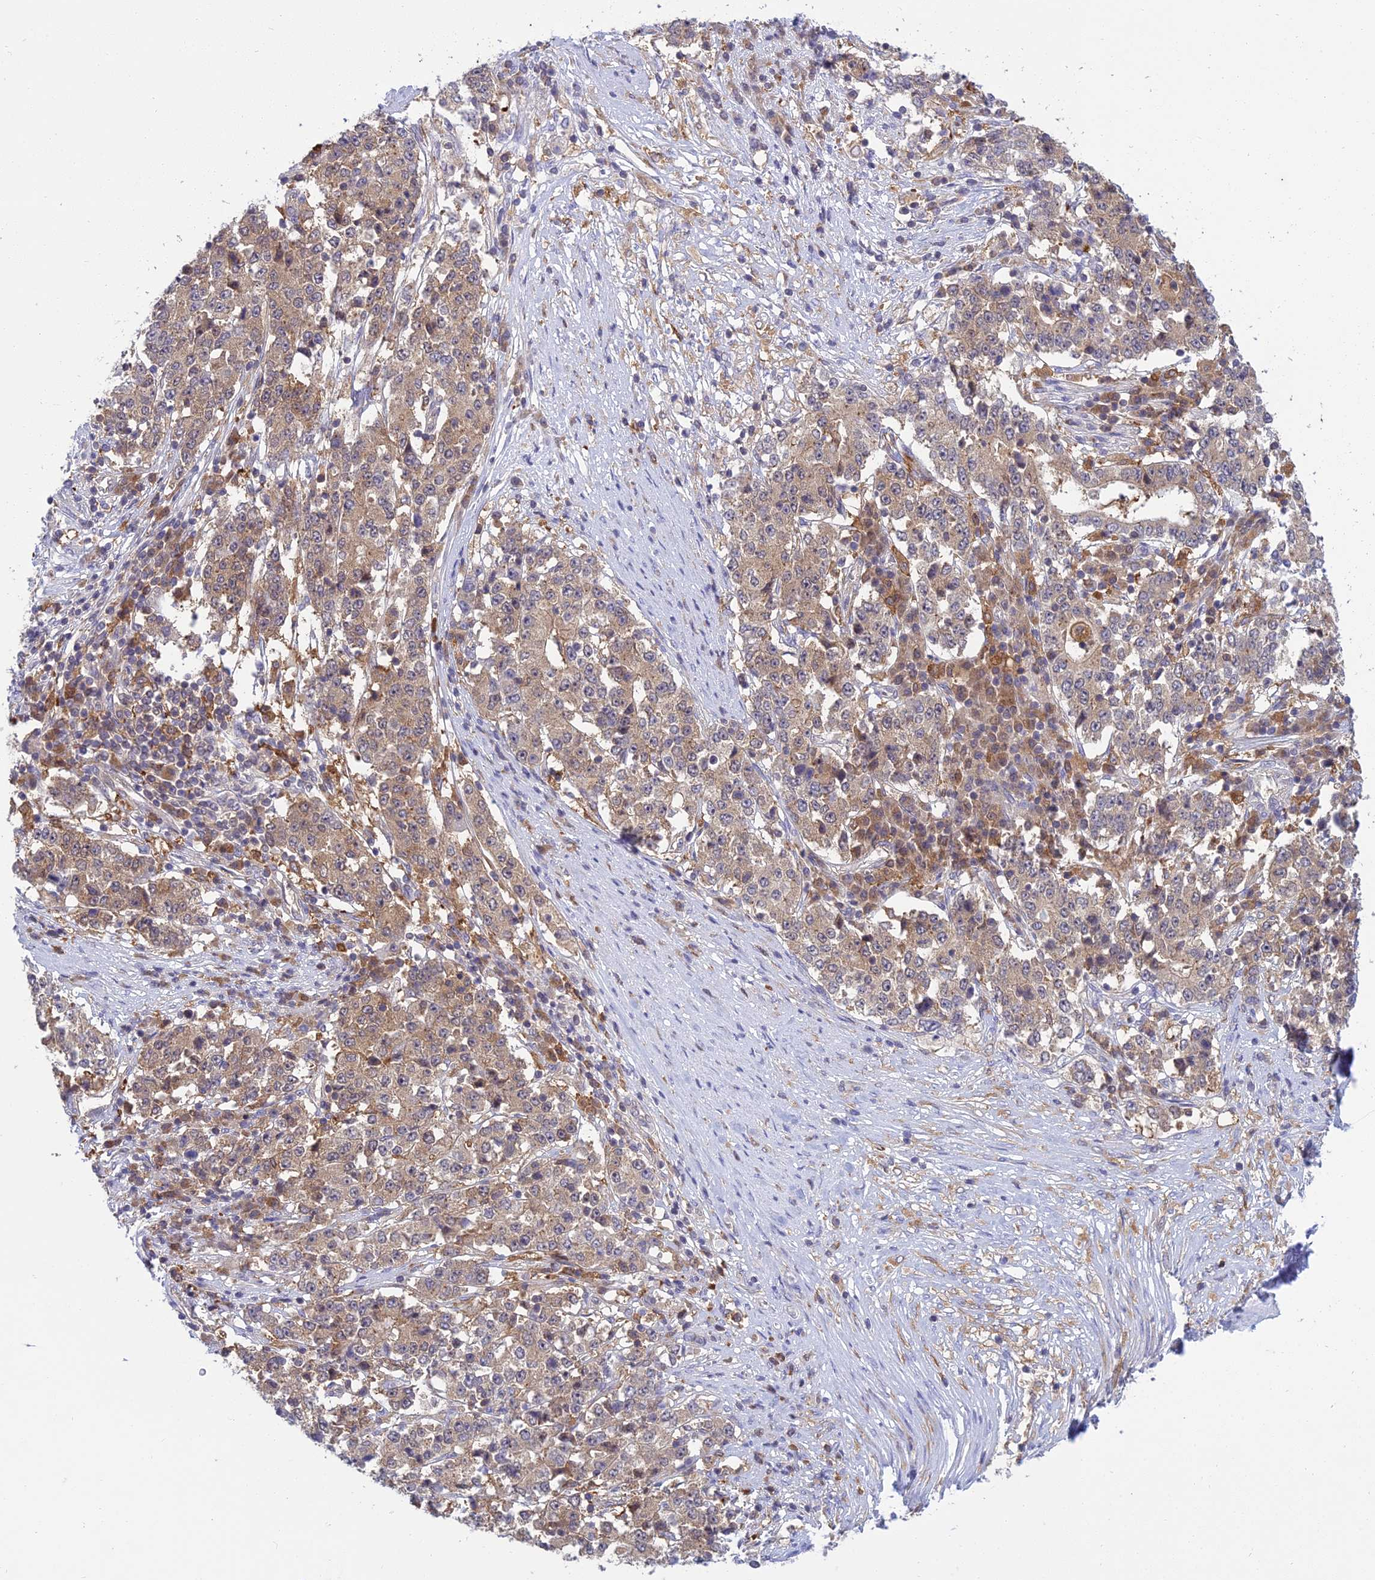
{"staining": {"intensity": "weak", "quantity": ">75%", "location": "cytoplasmic/membranous"}, "tissue": "stomach cancer", "cell_type": "Tumor cells", "image_type": "cancer", "snomed": [{"axis": "morphology", "description": "Adenocarcinoma, NOS"}, {"axis": "topography", "description": "Stomach"}], "caption": "Immunohistochemistry (DAB) staining of human stomach cancer (adenocarcinoma) shows weak cytoplasmic/membranous protein expression in about >75% of tumor cells. Ihc stains the protein in brown and the nuclei are stained blue.", "gene": "UBE2G1", "patient": {"sex": "male", "age": 59}}